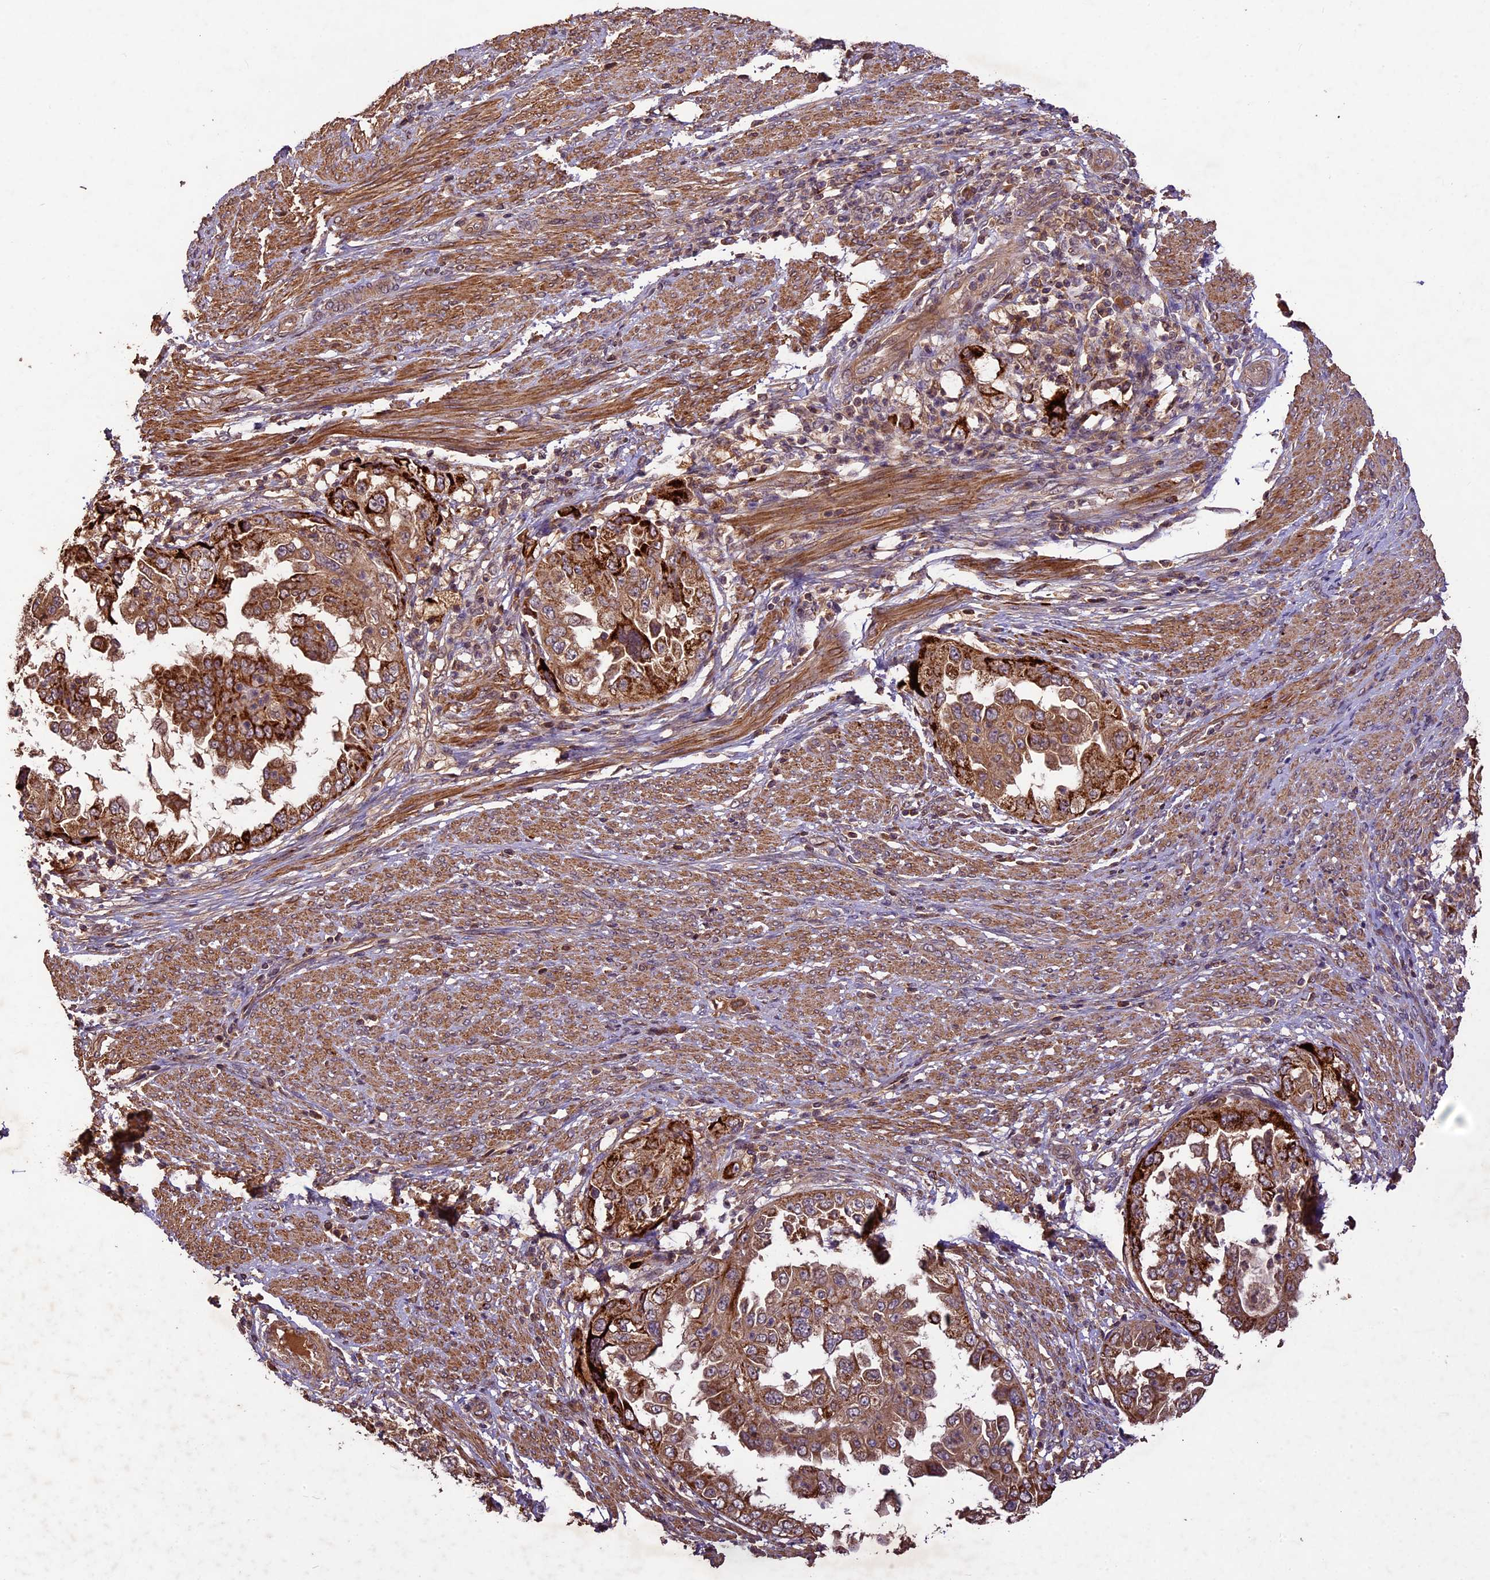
{"staining": {"intensity": "strong", "quantity": ">75%", "location": "cytoplasmic/membranous"}, "tissue": "endometrial cancer", "cell_type": "Tumor cells", "image_type": "cancer", "snomed": [{"axis": "morphology", "description": "Adenocarcinoma, NOS"}, {"axis": "topography", "description": "Endometrium"}], "caption": "Strong cytoplasmic/membranous protein expression is present in approximately >75% of tumor cells in endometrial cancer. (Brightfield microscopy of DAB IHC at high magnification).", "gene": "CRLF1", "patient": {"sex": "female", "age": 85}}